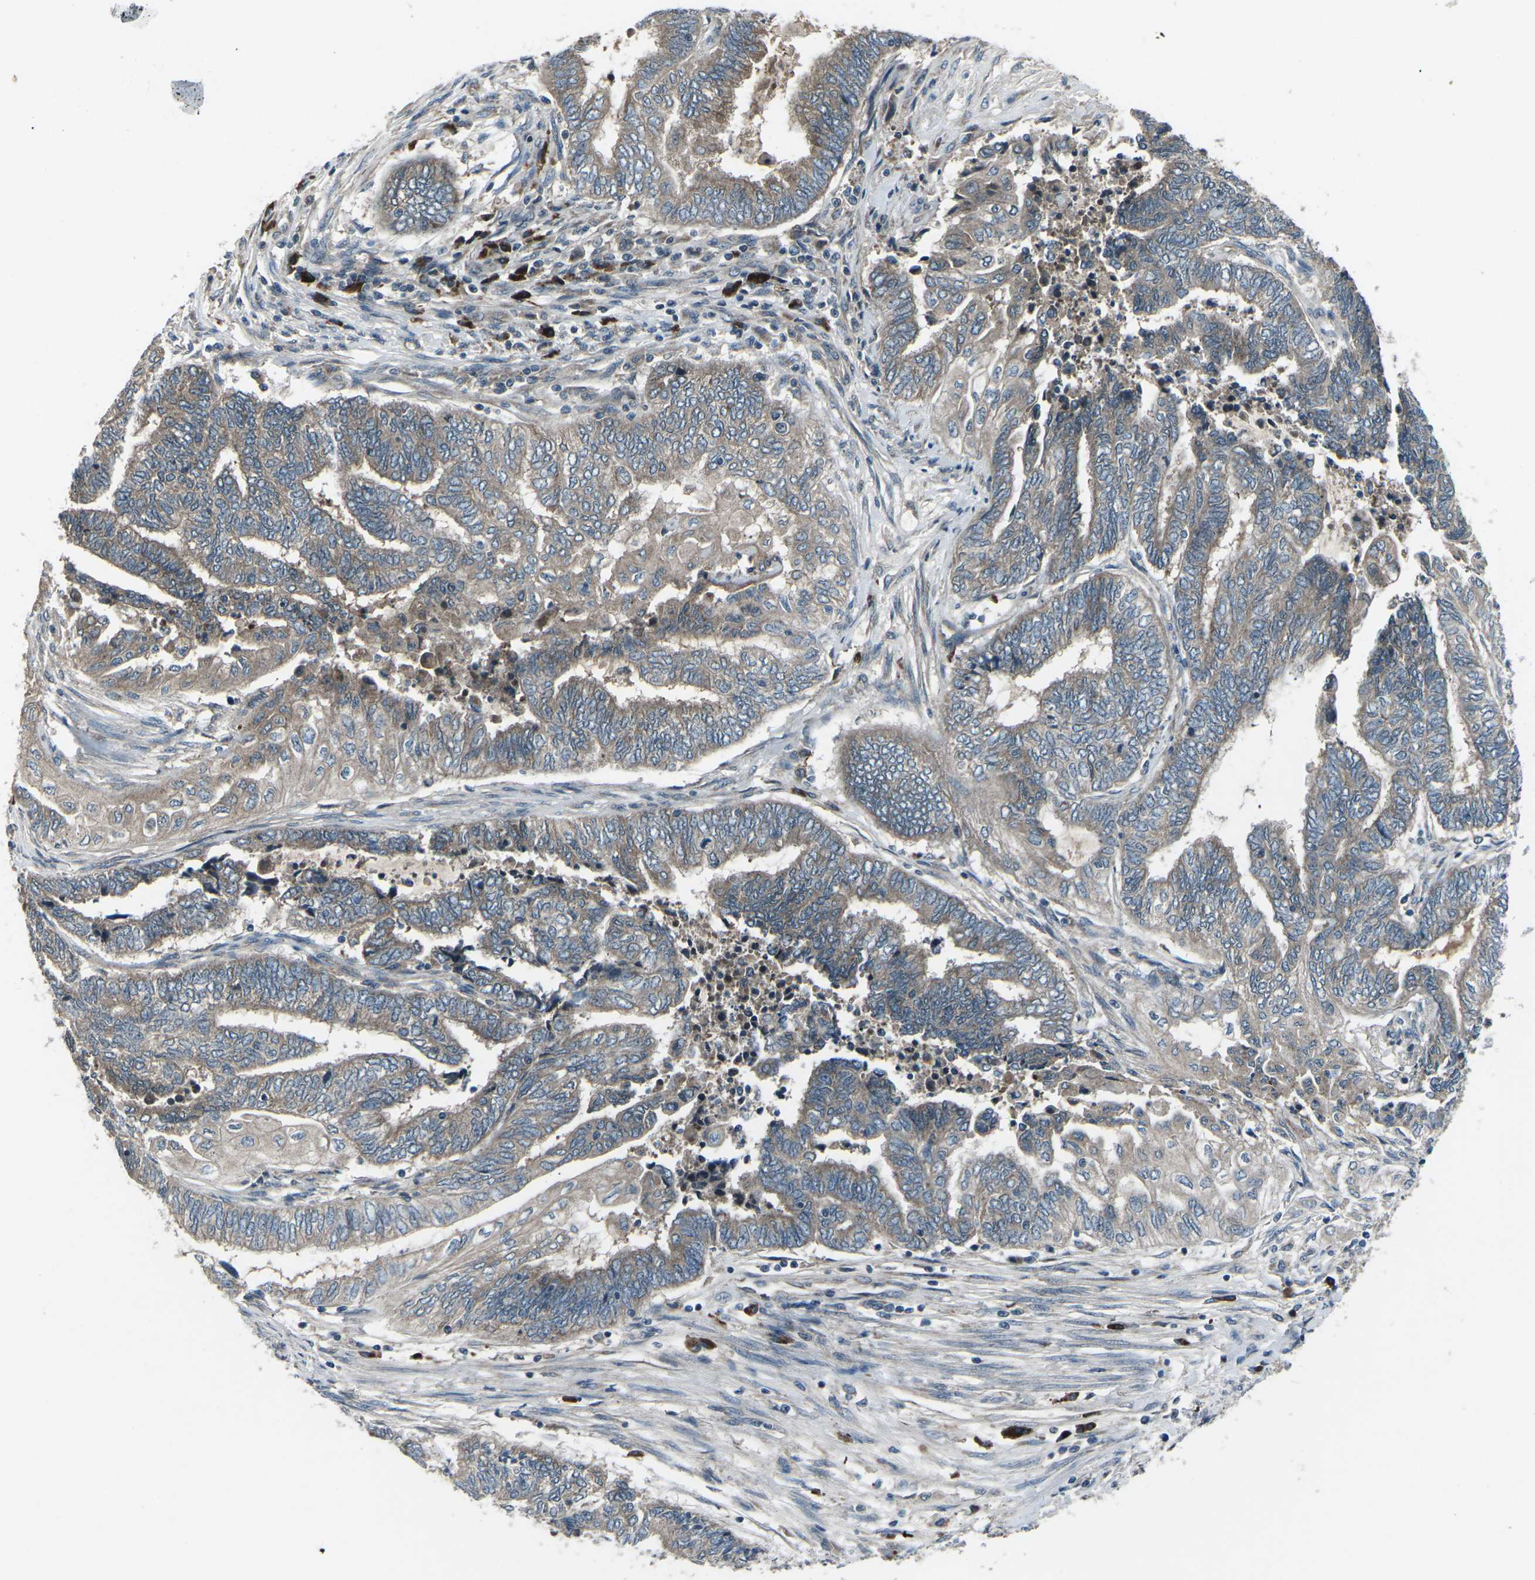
{"staining": {"intensity": "moderate", "quantity": ">75%", "location": "cytoplasmic/membranous"}, "tissue": "endometrial cancer", "cell_type": "Tumor cells", "image_type": "cancer", "snomed": [{"axis": "morphology", "description": "Adenocarcinoma, NOS"}, {"axis": "topography", "description": "Uterus"}, {"axis": "topography", "description": "Endometrium"}], "caption": "Human adenocarcinoma (endometrial) stained with a protein marker shows moderate staining in tumor cells.", "gene": "CDK16", "patient": {"sex": "female", "age": 70}}